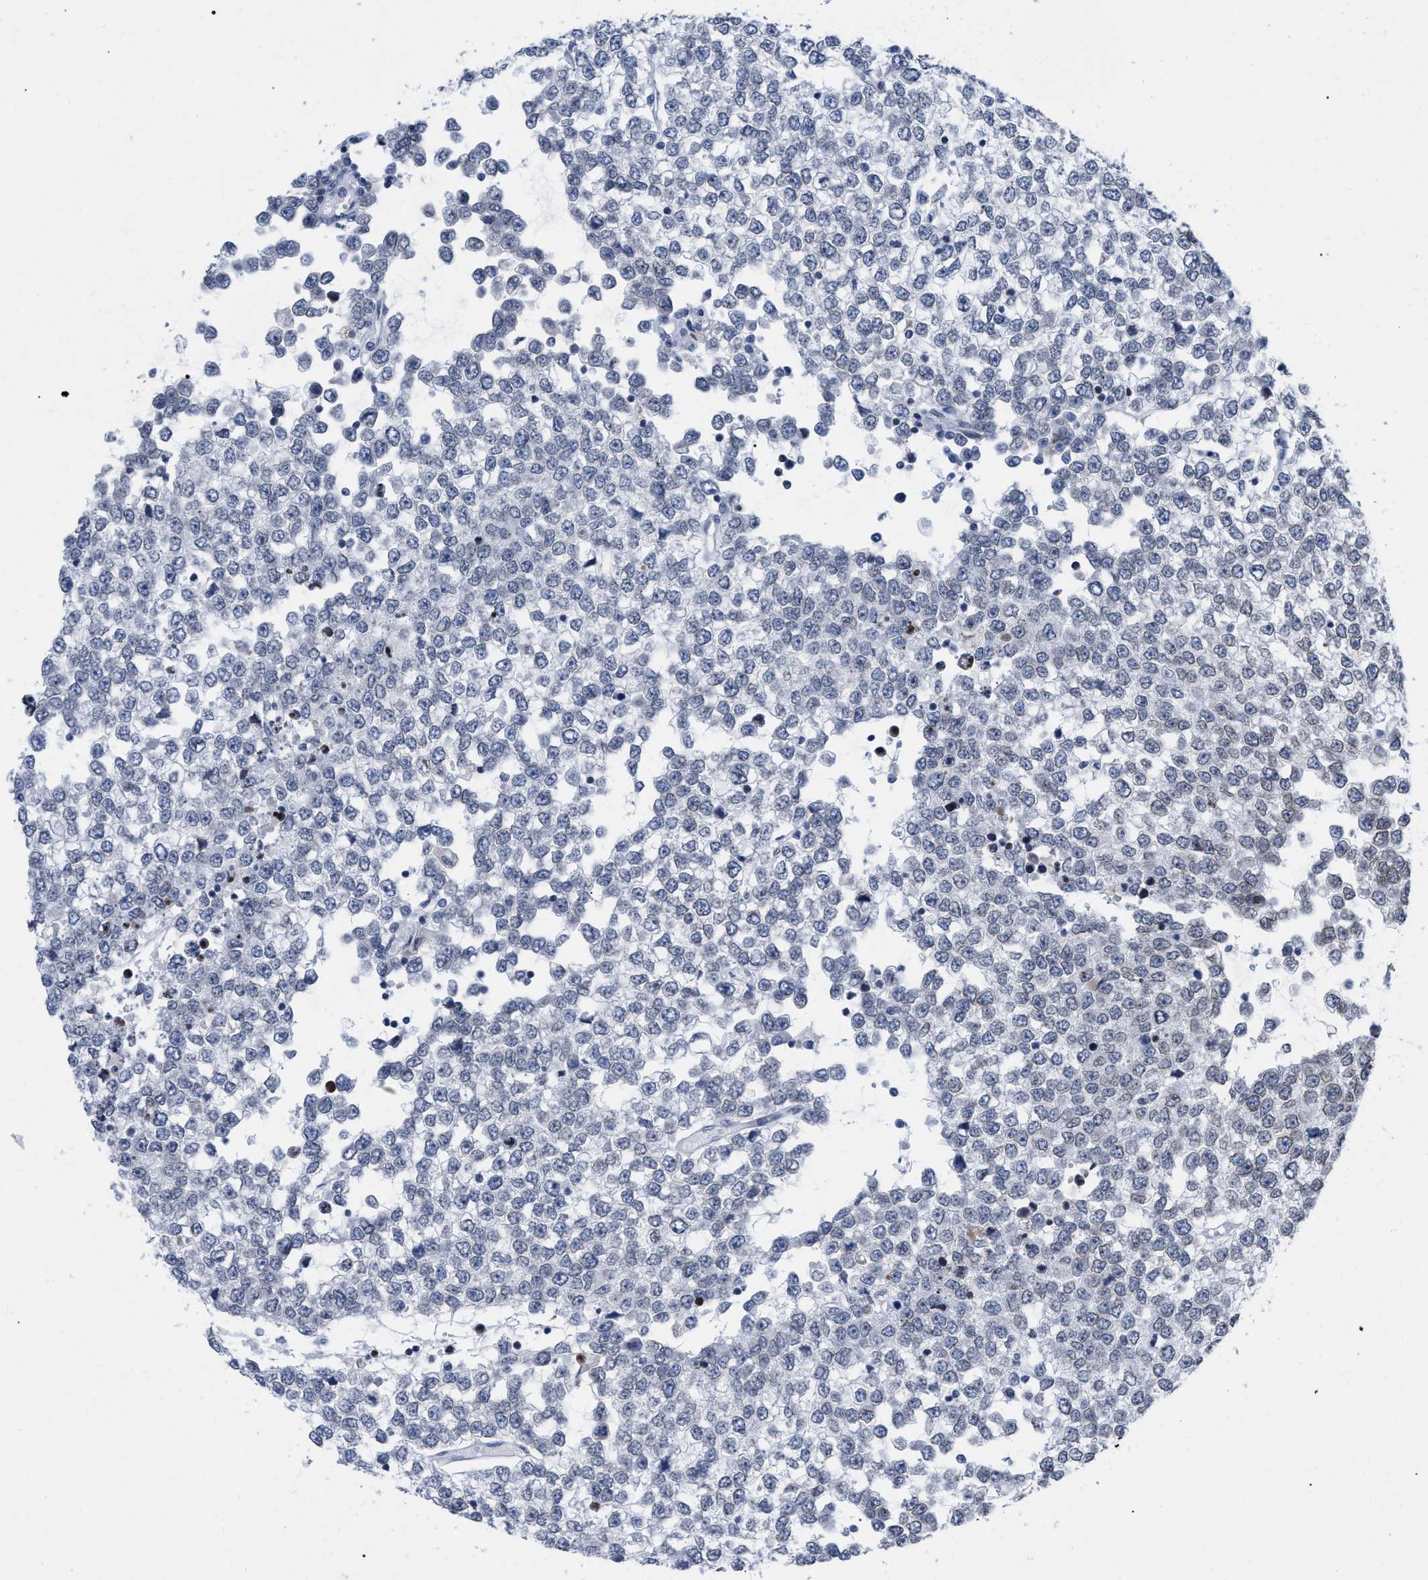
{"staining": {"intensity": "negative", "quantity": "none", "location": "none"}, "tissue": "testis cancer", "cell_type": "Tumor cells", "image_type": "cancer", "snomed": [{"axis": "morphology", "description": "Seminoma, NOS"}, {"axis": "topography", "description": "Testis"}], "caption": "This is an immunohistochemistry (IHC) image of human testis cancer (seminoma). There is no positivity in tumor cells.", "gene": "TPR", "patient": {"sex": "male", "age": 65}}